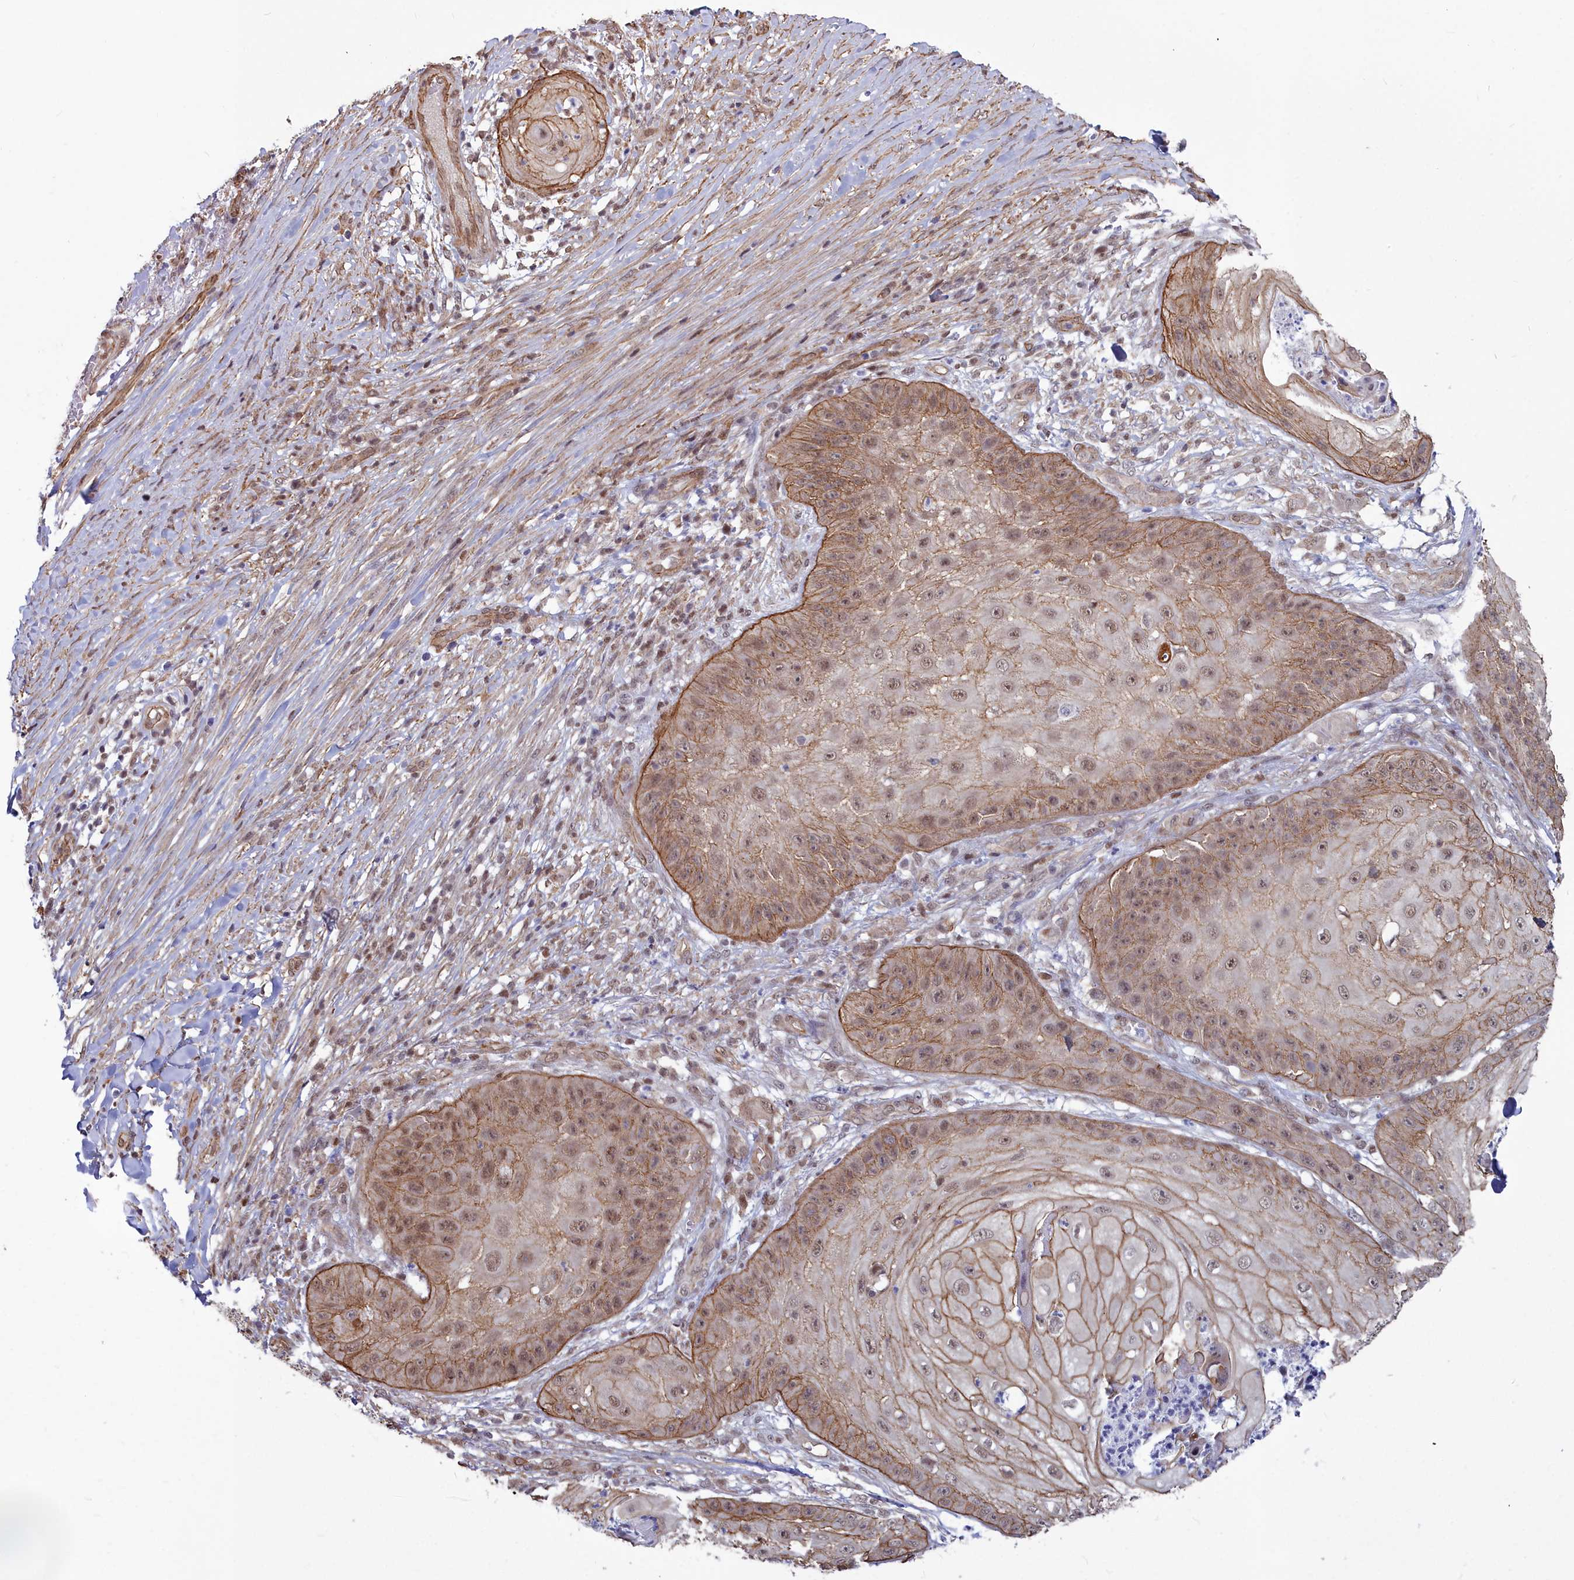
{"staining": {"intensity": "moderate", "quantity": ">75%", "location": "cytoplasmic/membranous,nuclear"}, "tissue": "skin cancer", "cell_type": "Tumor cells", "image_type": "cancer", "snomed": [{"axis": "morphology", "description": "Squamous cell carcinoma, NOS"}, {"axis": "topography", "description": "Skin"}], "caption": "Skin cancer (squamous cell carcinoma) tissue reveals moderate cytoplasmic/membranous and nuclear staining in approximately >75% of tumor cells, visualized by immunohistochemistry. (IHC, brightfield microscopy, high magnification).", "gene": "YJU2", "patient": {"sex": "male", "age": 70}}